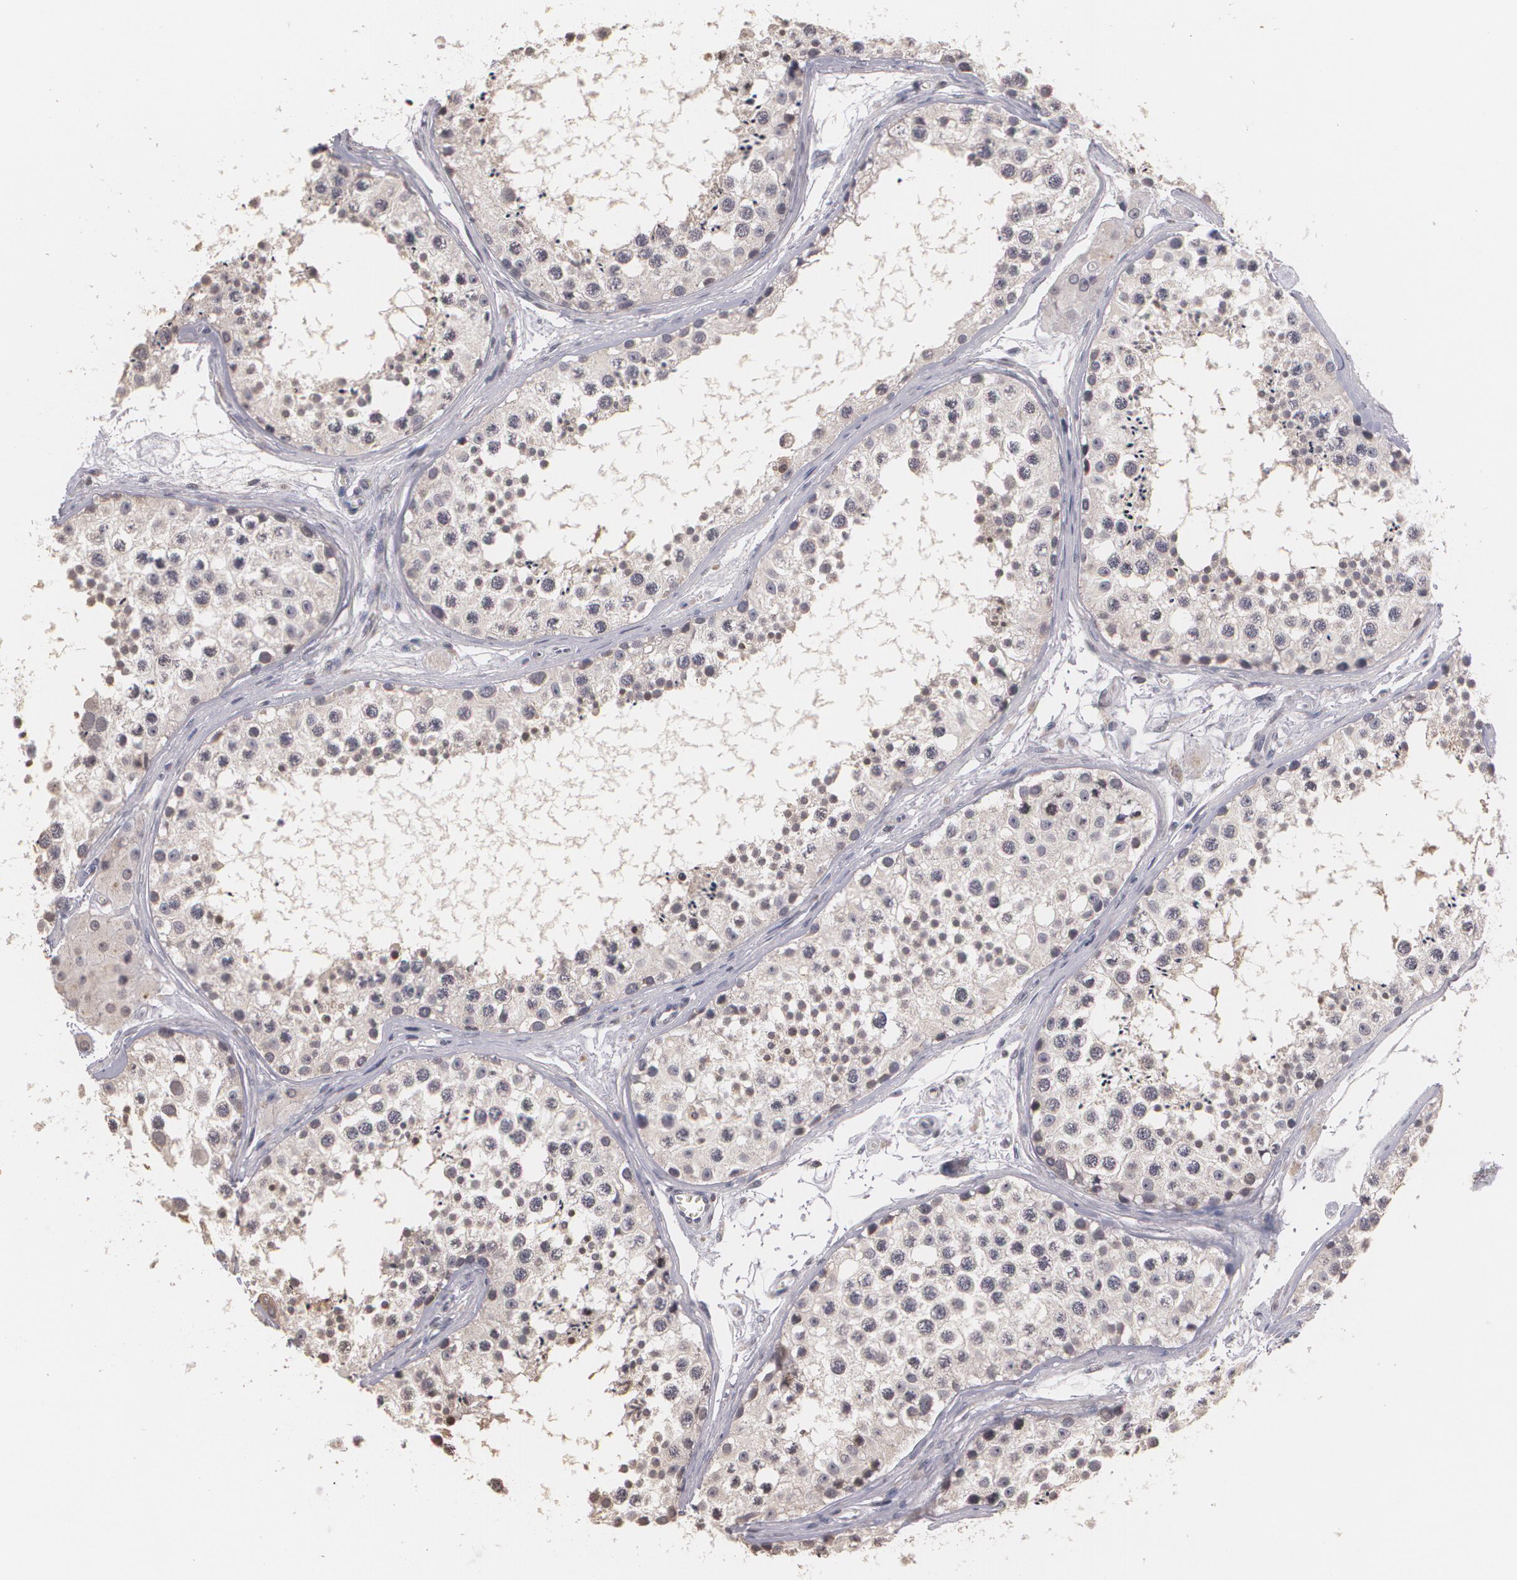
{"staining": {"intensity": "weak", "quantity": "<25%", "location": "nuclear"}, "tissue": "testis", "cell_type": "Cells in seminiferous ducts", "image_type": "normal", "snomed": [{"axis": "morphology", "description": "Normal tissue, NOS"}, {"axis": "topography", "description": "Testis"}], "caption": "Image shows no protein staining in cells in seminiferous ducts of normal testis.", "gene": "THRB", "patient": {"sex": "male", "age": 57}}